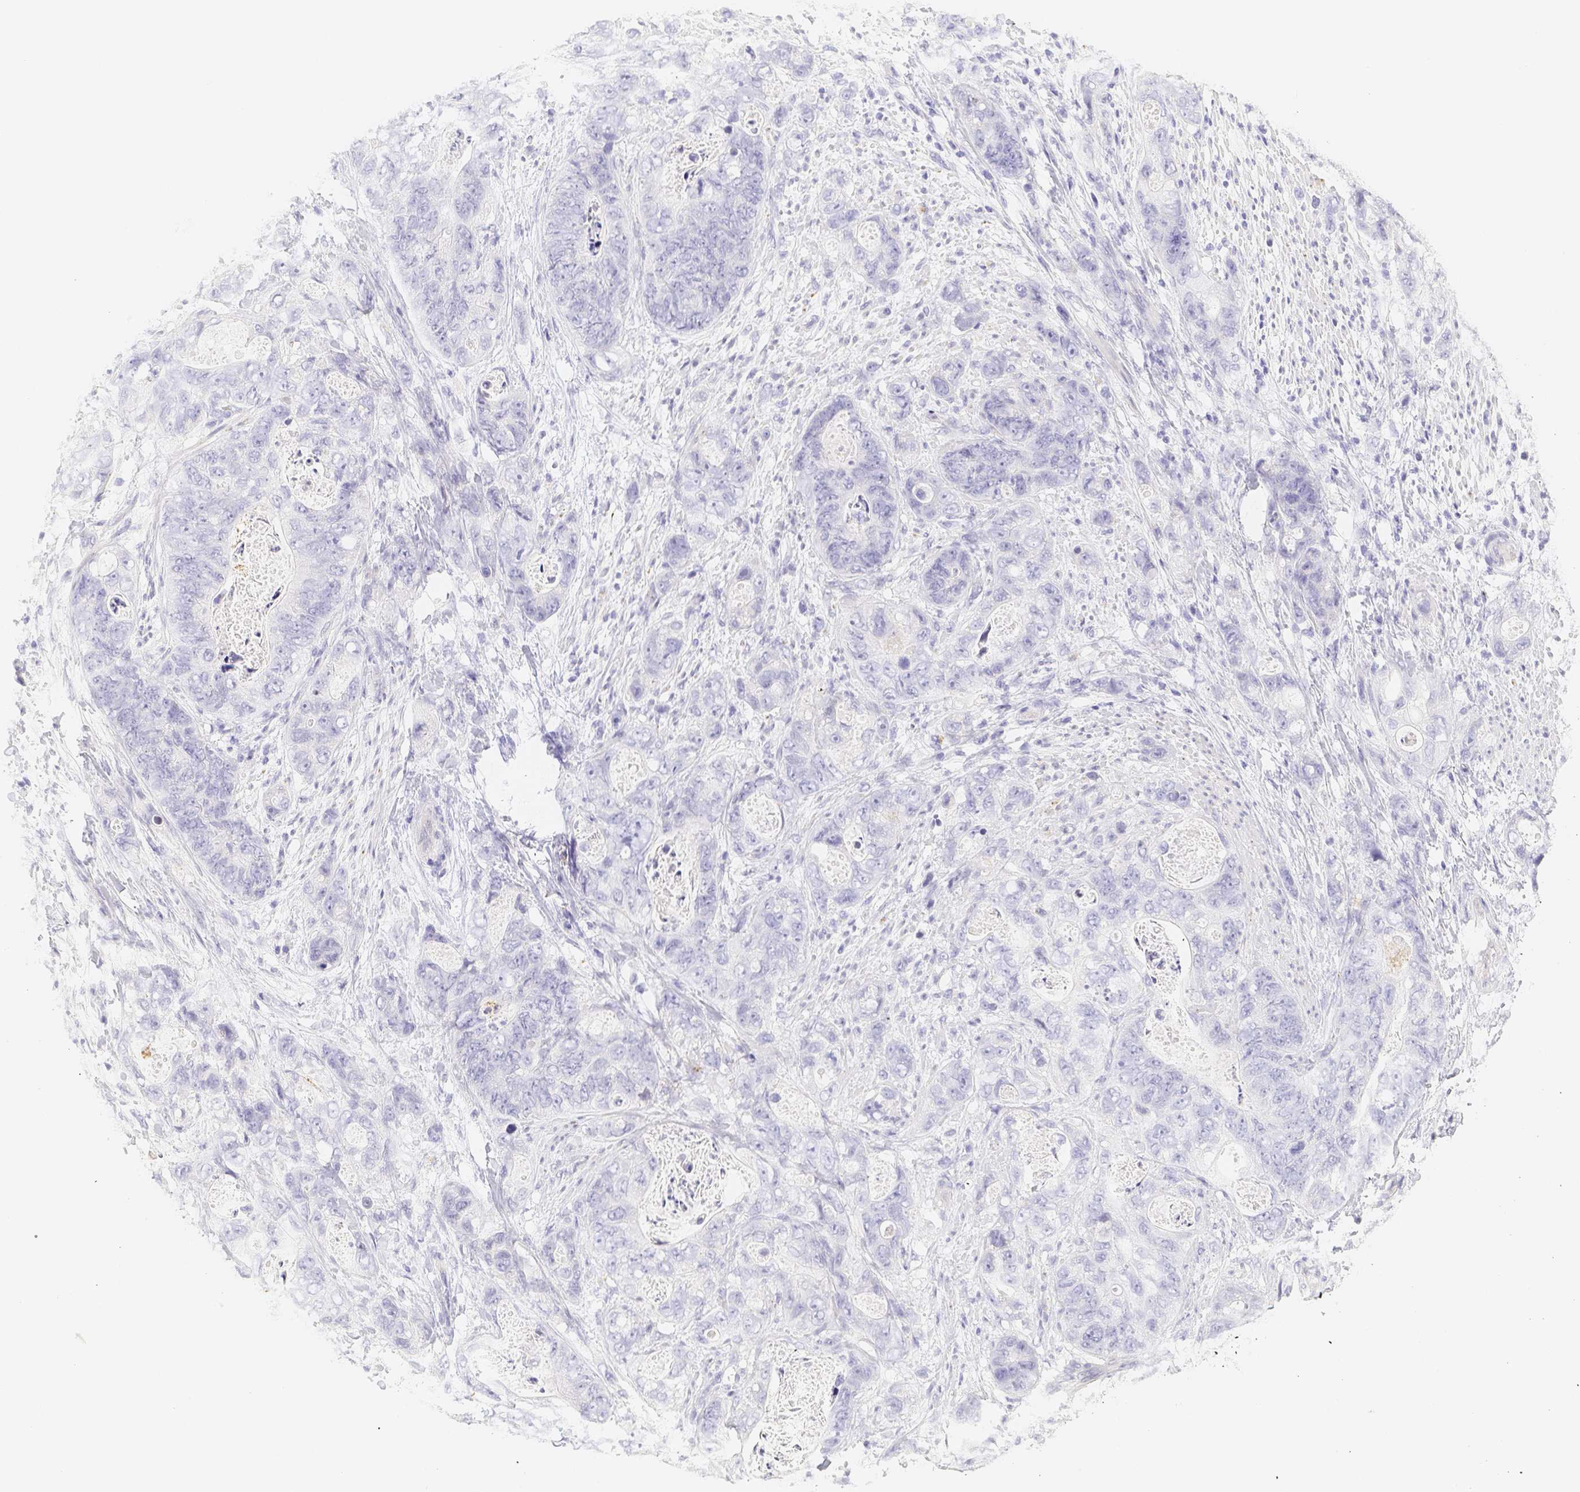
{"staining": {"intensity": "negative", "quantity": "none", "location": "none"}, "tissue": "stomach cancer", "cell_type": "Tumor cells", "image_type": "cancer", "snomed": [{"axis": "morphology", "description": "Adenocarcinoma, NOS"}, {"axis": "topography", "description": "Stomach"}], "caption": "DAB immunohistochemical staining of human stomach adenocarcinoma displays no significant positivity in tumor cells.", "gene": "PADI4", "patient": {"sex": "female", "age": 89}}